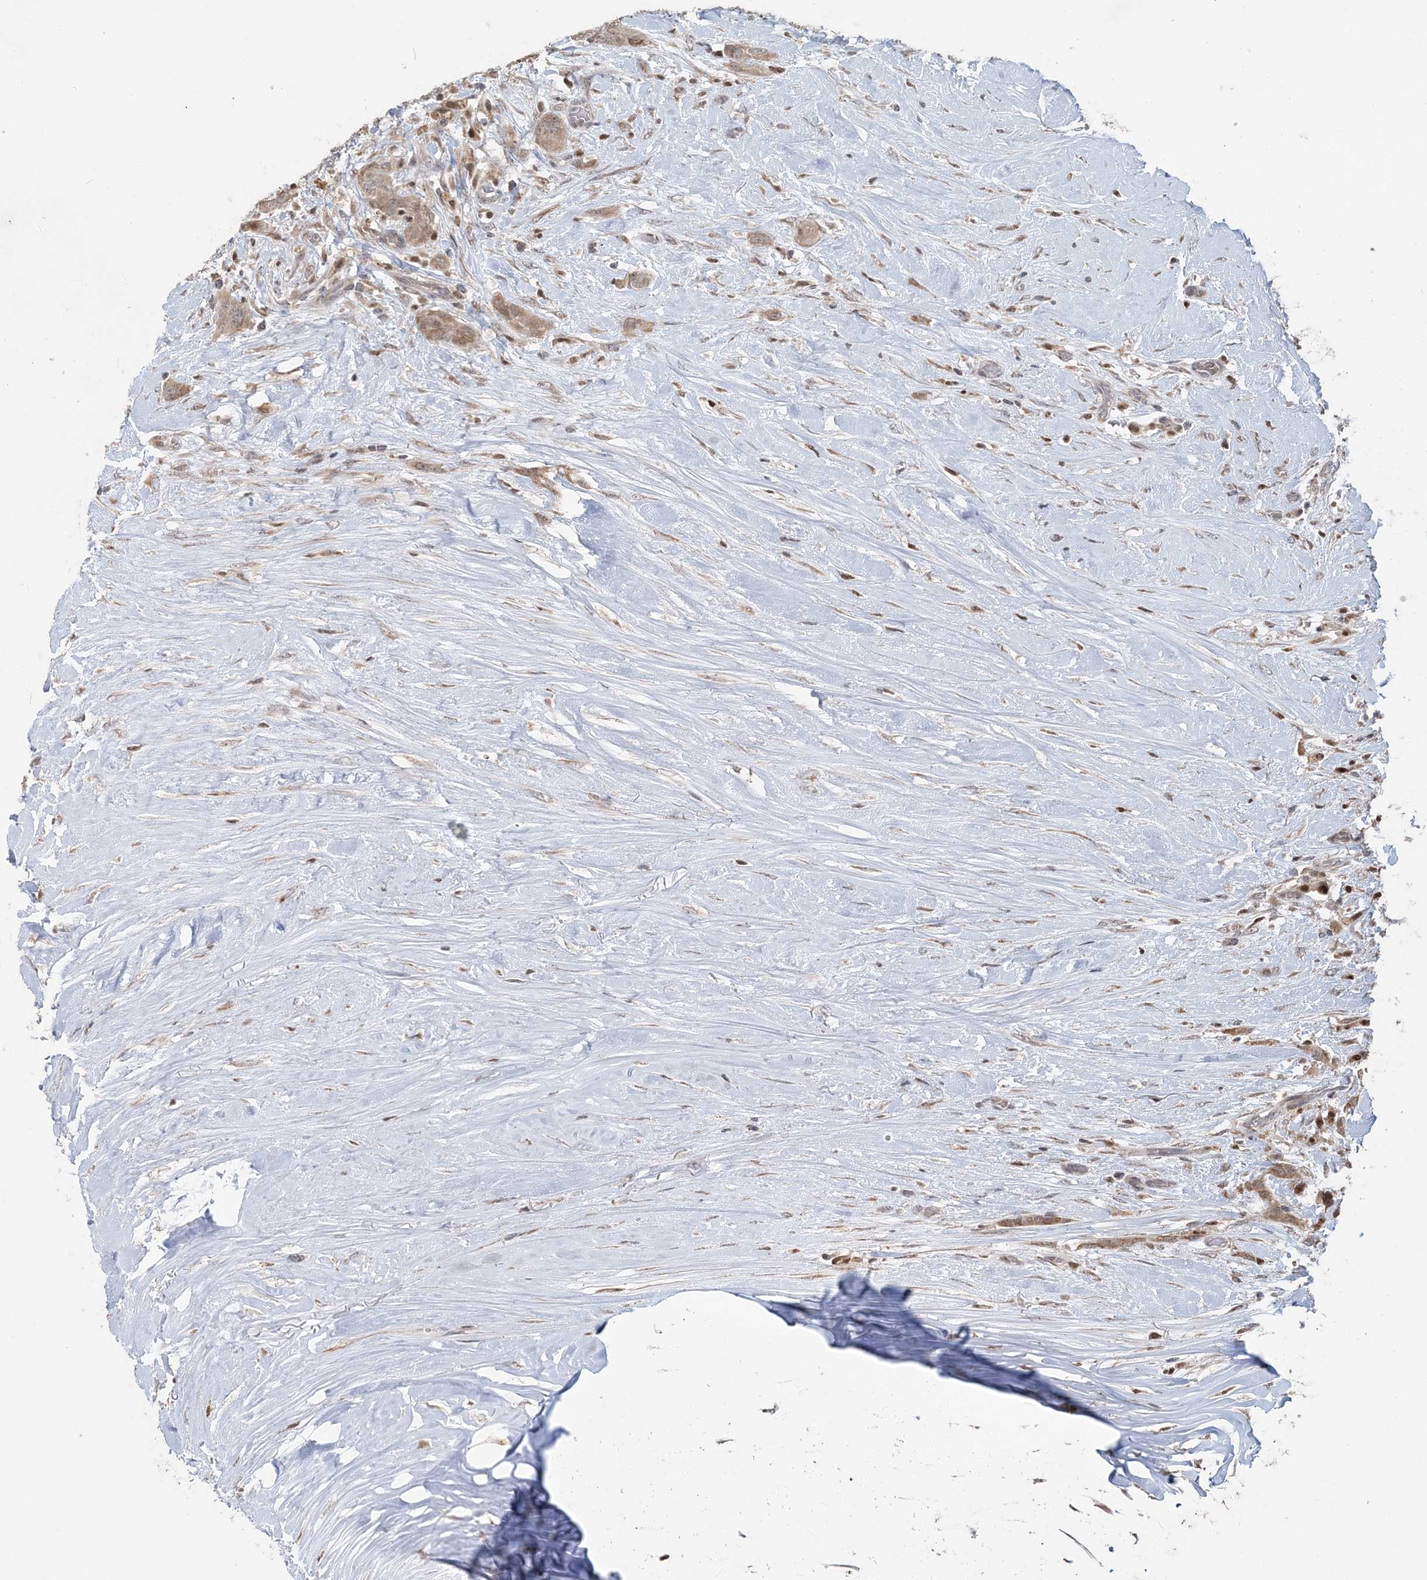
{"staining": {"intensity": "weak", "quantity": "25%-75%", "location": "cytoplasmic/membranous"}, "tissue": "thyroid cancer", "cell_type": "Tumor cells", "image_type": "cancer", "snomed": [{"axis": "morphology", "description": "Papillary adenocarcinoma, NOS"}, {"axis": "topography", "description": "Thyroid gland"}], "caption": "Immunohistochemistry (IHC) (DAB (3,3'-diaminobenzidine)) staining of thyroid papillary adenocarcinoma shows weak cytoplasmic/membranous protein staining in about 25%-75% of tumor cells.", "gene": "SLU7", "patient": {"sex": "female", "age": 59}}